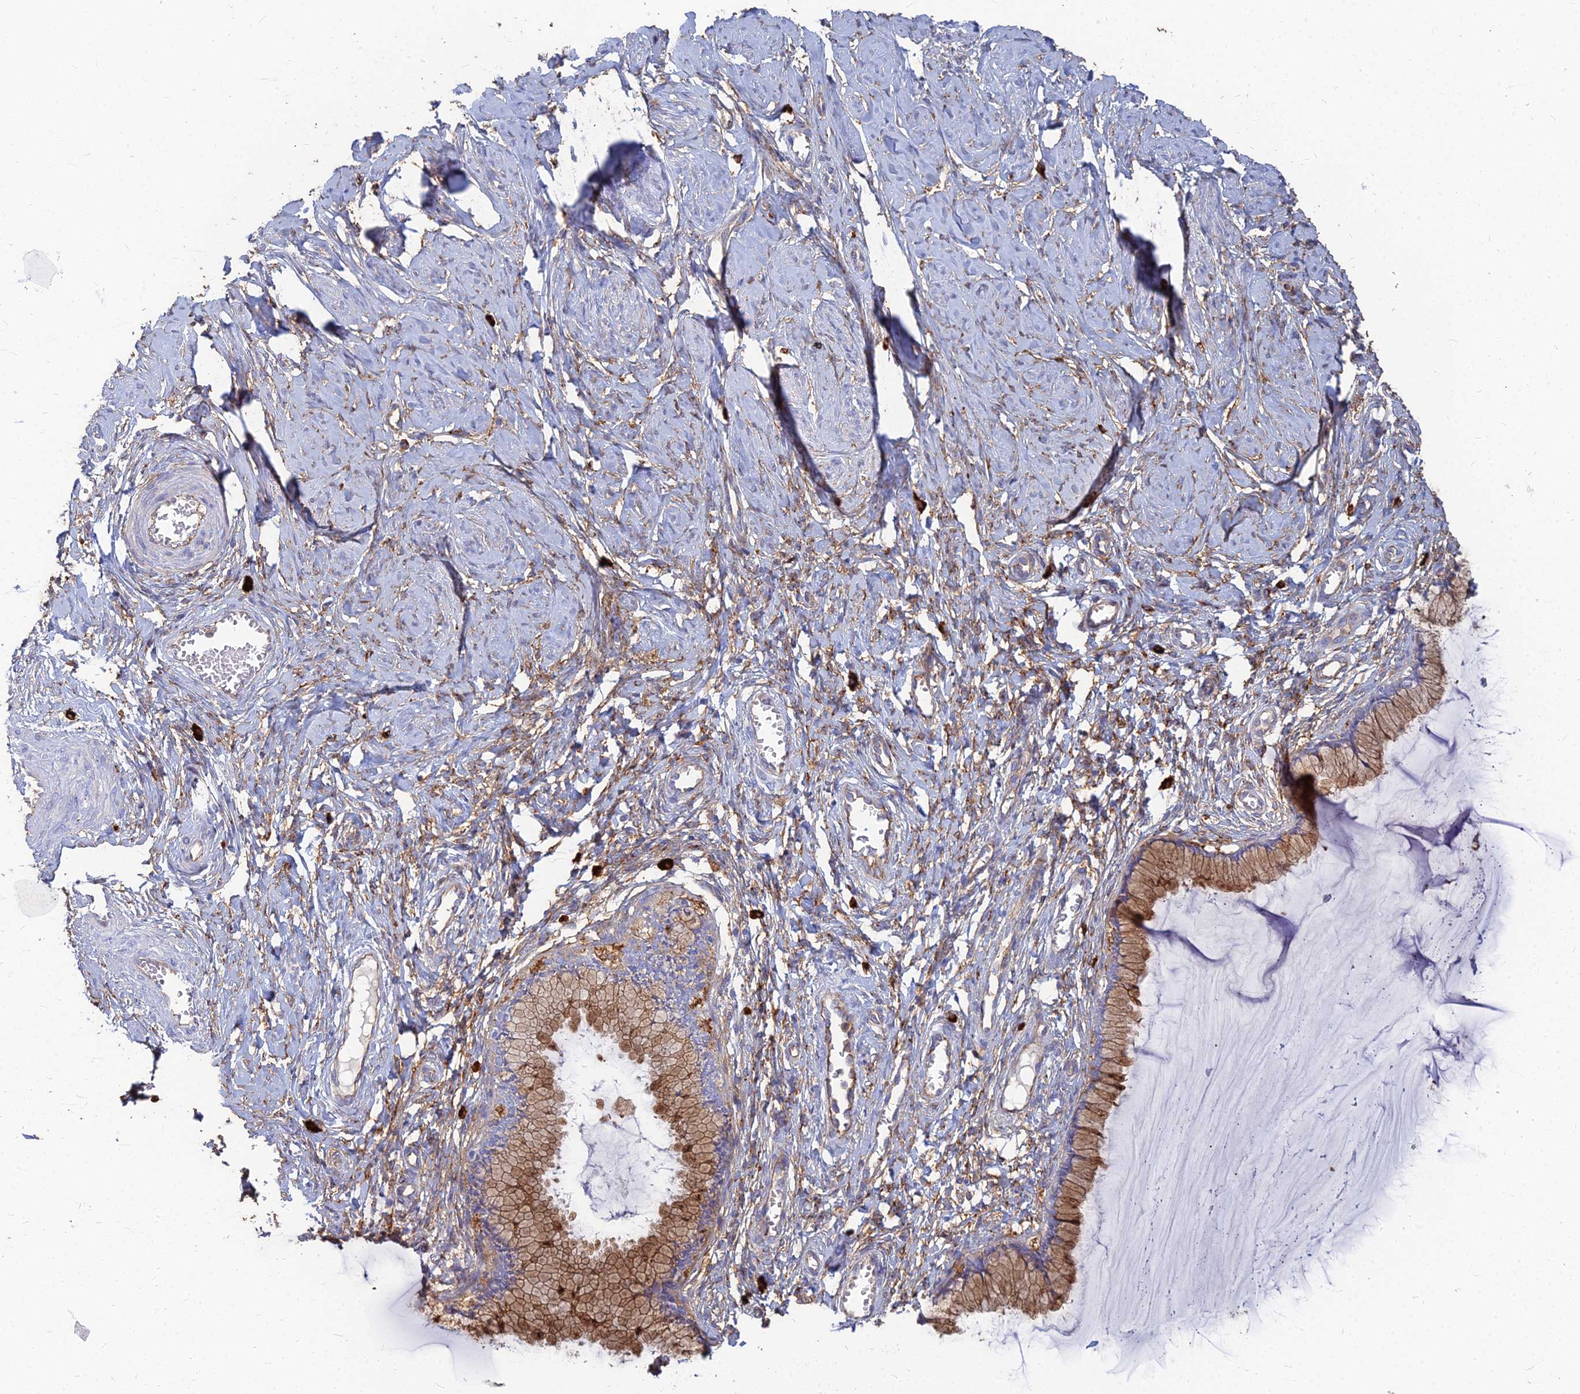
{"staining": {"intensity": "moderate", "quantity": ">75%", "location": "cytoplasmic/membranous"}, "tissue": "cervix", "cell_type": "Glandular cells", "image_type": "normal", "snomed": [{"axis": "morphology", "description": "Normal tissue, NOS"}, {"axis": "morphology", "description": "Adenocarcinoma, NOS"}, {"axis": "topography", "description": "Cervix"}], "caption": "Glandular cells show medium levels of moderate cytoplasmic/membranous positivity in about >75% of cells in unremarkable cervix. (DAB (3,3'-diaminobenzidine) IHC with brightfield microscopy, high magnification).", "gene": "VAT1", "patient": {"sex": "female", "age": 29}}